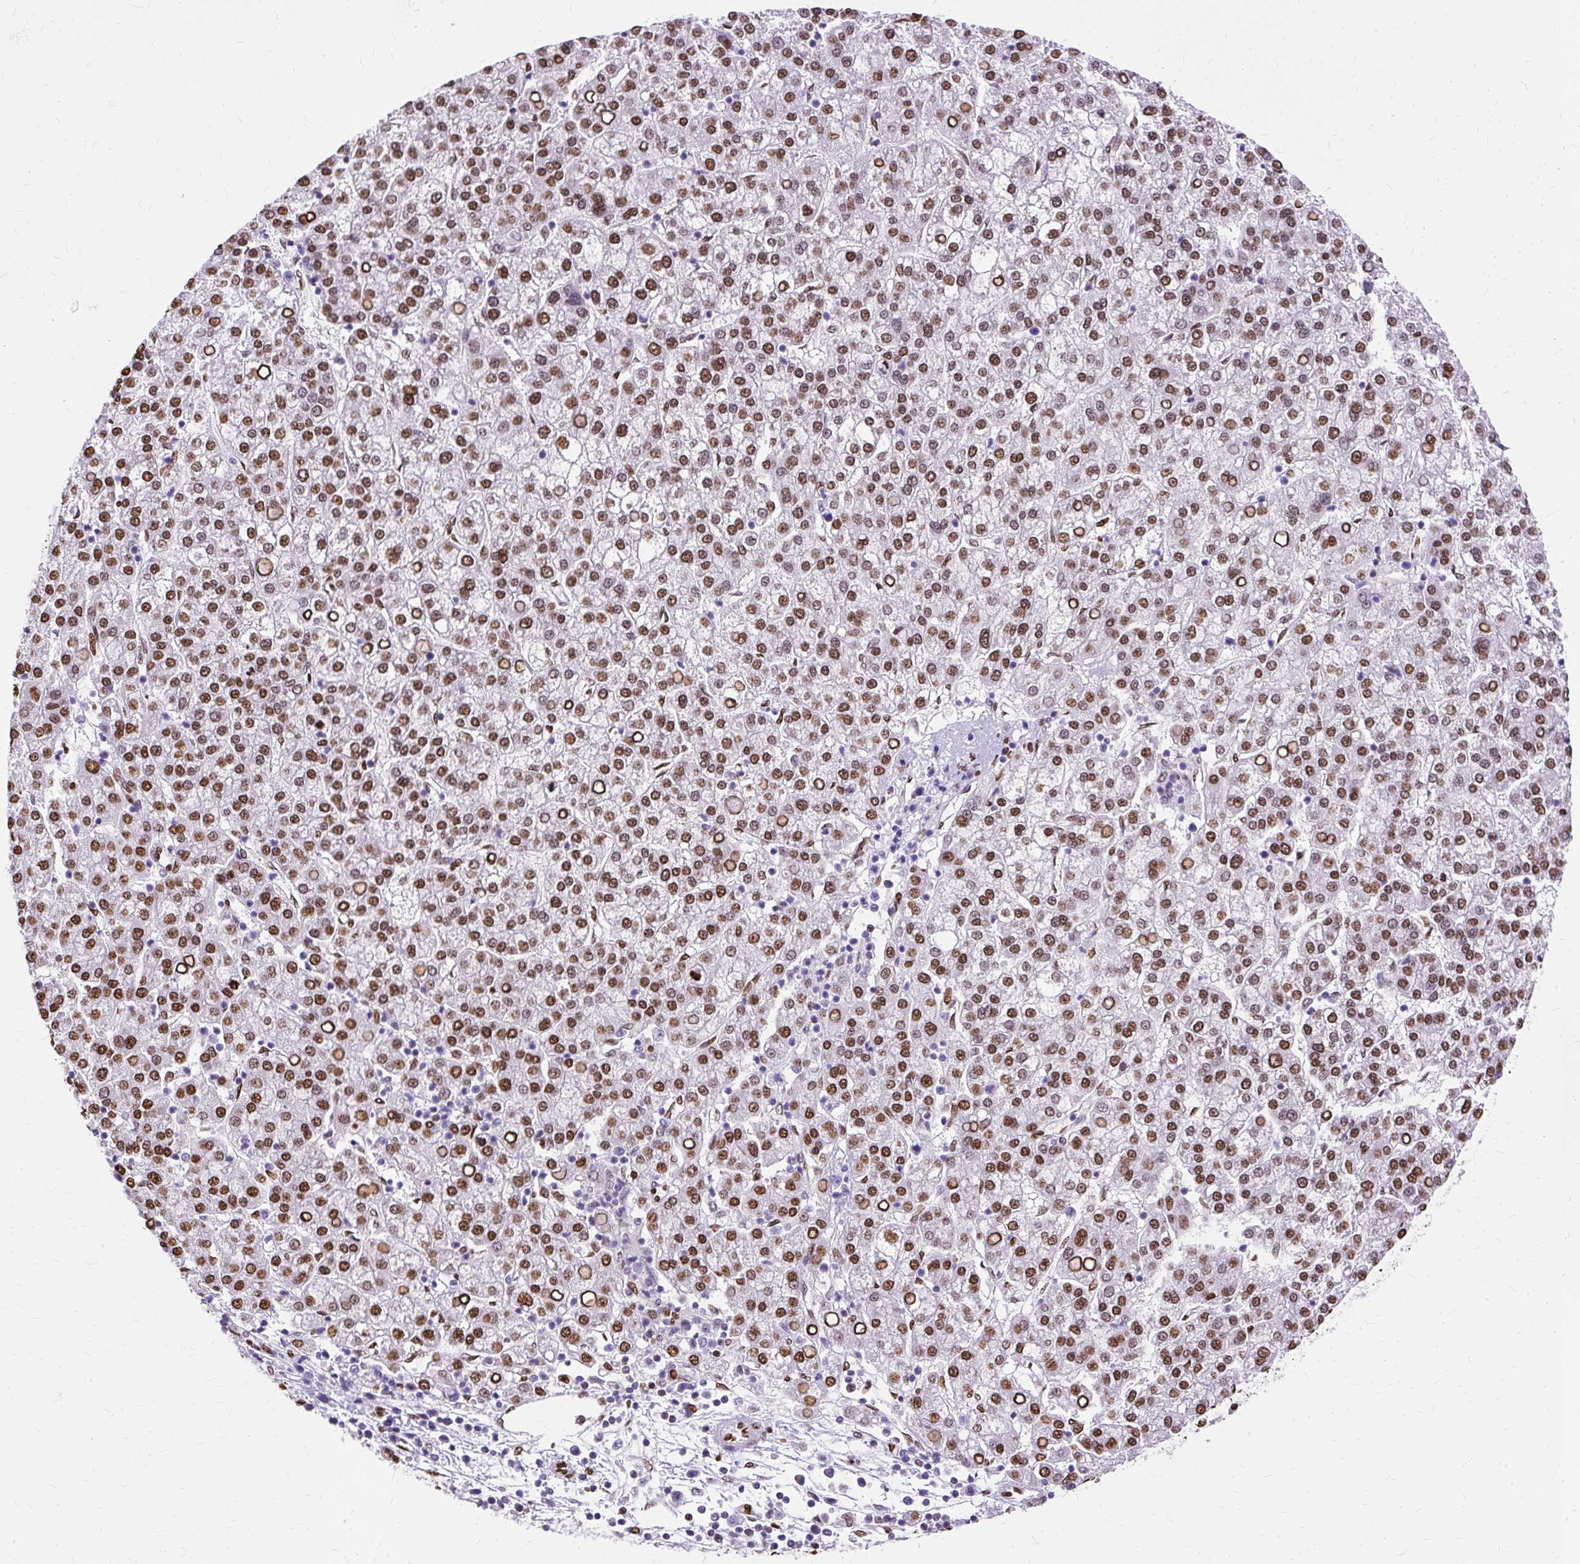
{"staining": {"intensity": "strong", "quantity": ">75%", "location": "nuclear"}, "tissue": "liver cancer", "cell_type": "Tumor cells", "image_type": "cancer", "snomed": [{"axis": "morphology", "description": "Carcinoma, Hepatocellular, NOS"}, {"axis": "topography", "description": "Liver"}], "caption": "Liver cancer (hepatocellular carcinoma) stained with DAB (3,3'-diaminobenzidine) immunohistochemistry displays high levels of strong nuclear positivity in approximately >75% of tumor cells. Ihc stains the protein of interest in brown and the nuclei are stained blue.", "gene": "TMEM184C", "patient": {"sex": "female", "age": 58}}